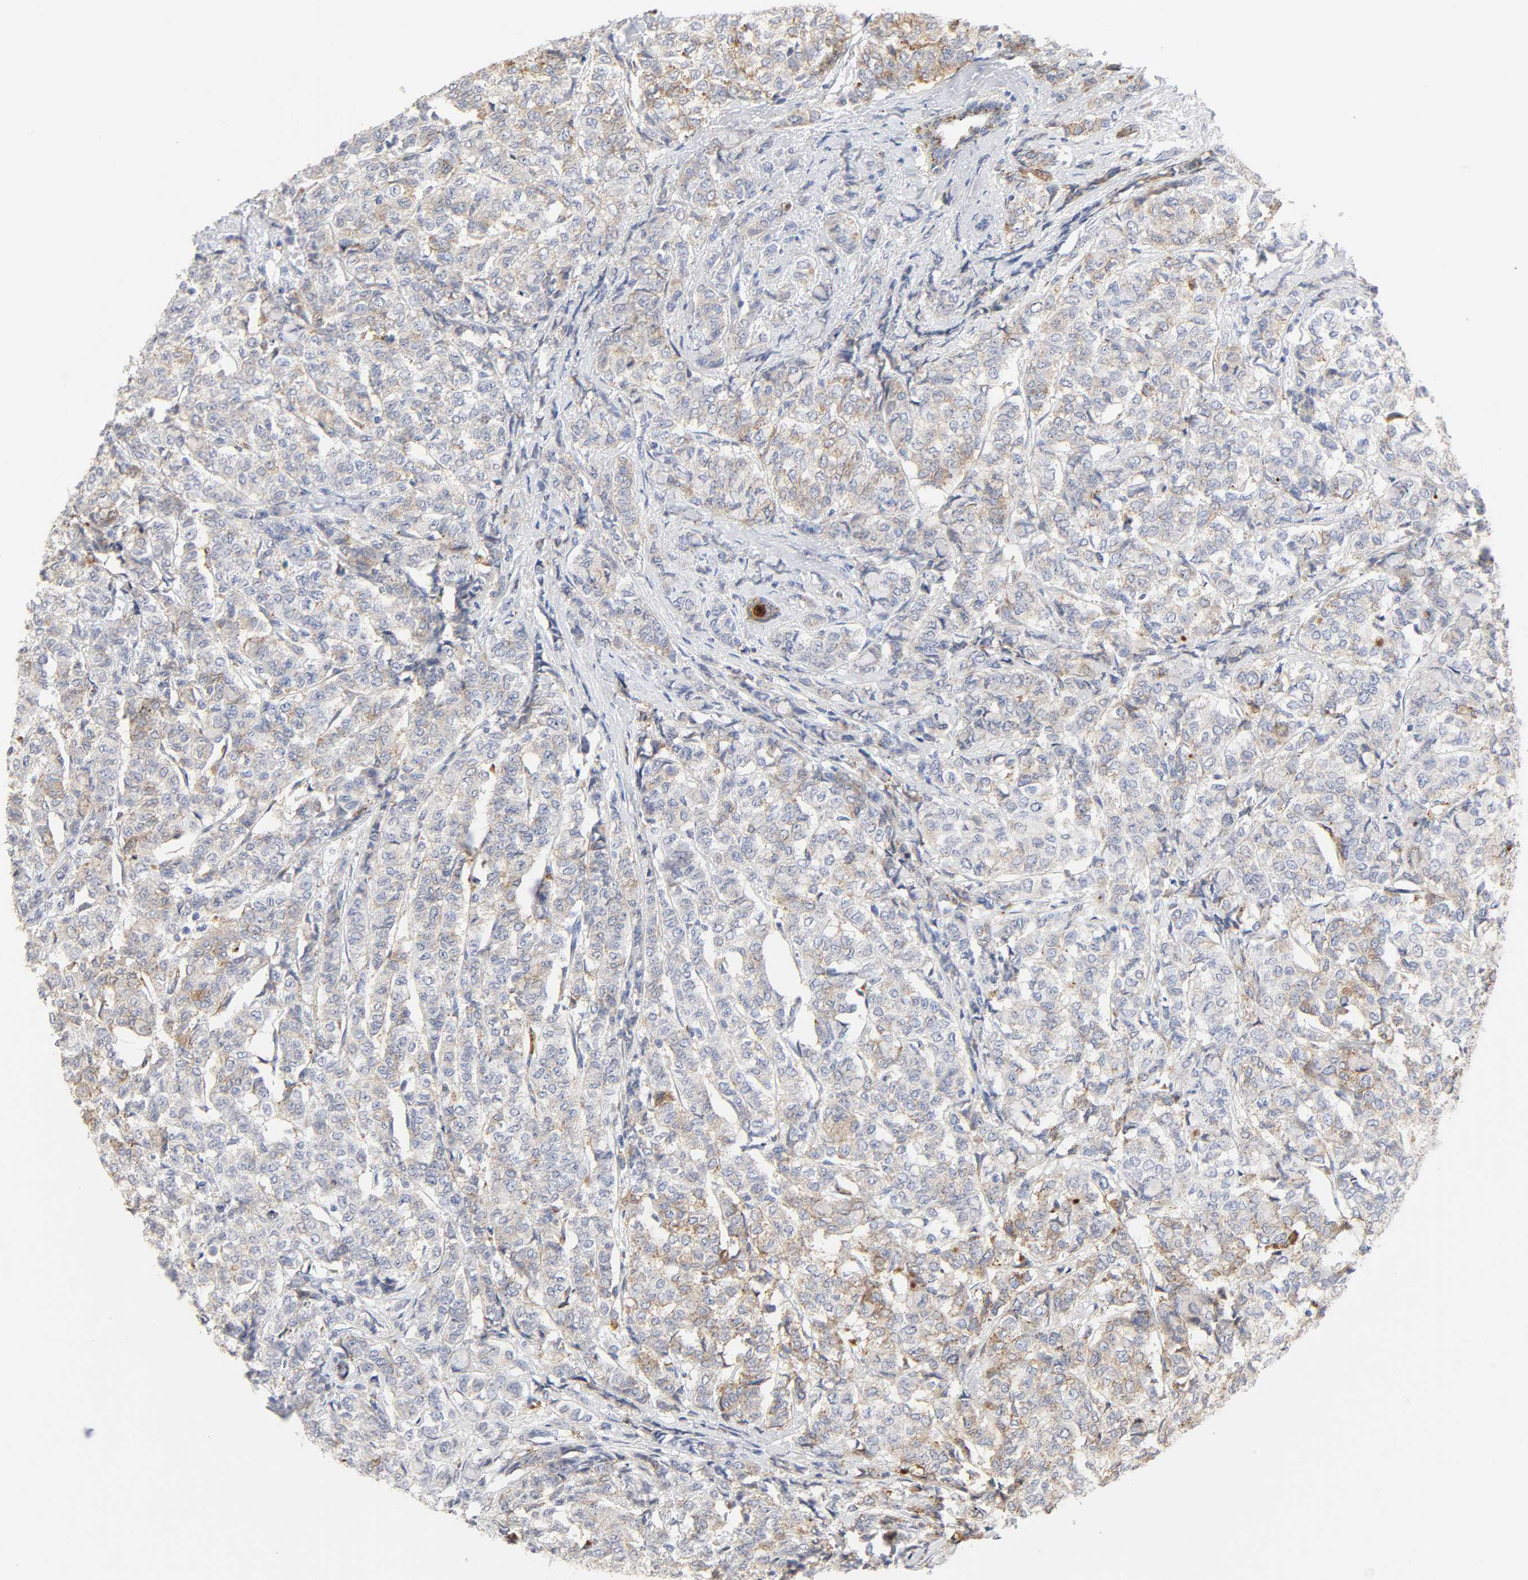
{"staining": {"intensity": "weak", "quantity": "25%-75%", "location": "cytoplasmic/membranous"}, "tissue": "breast cancer", "cell_type": "Tumor cells", "image_type": "cancer", "snomed": [{"axis": "morphology", "description": "Lobular carcinoma"}, {"axis": "topography", "description": "Breast"}], "caption": "The histopathology image exhibits a brown stain indicating the presence of a protein in the cytoplasmic/membranous of tumor cells in lobular carcinoma (breast).", "gene": "MAGEB17", "patient": {"sex": "female", "age": 60}}